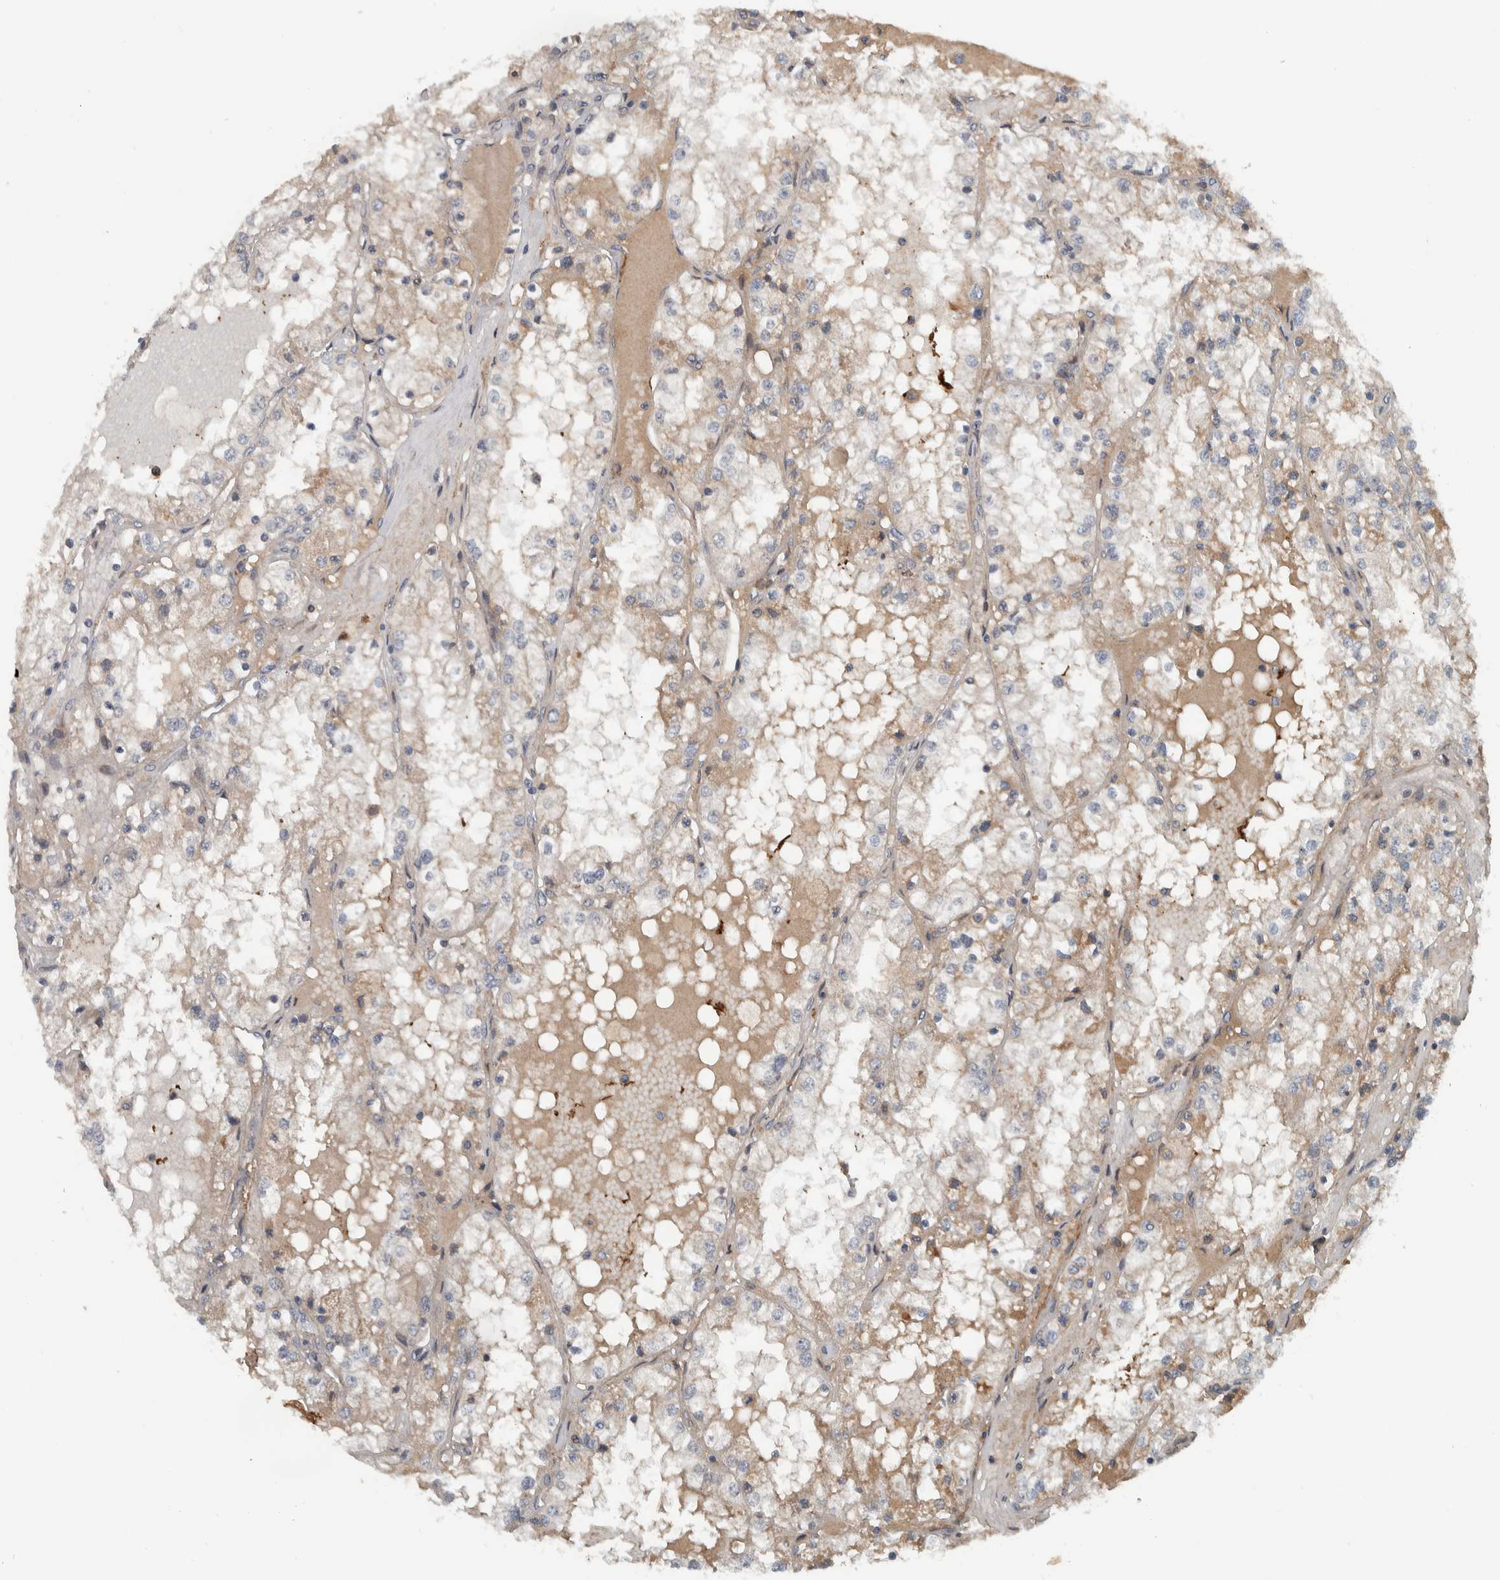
{"staining": {"intensity": "negative", "quantity": "none", "location": "none"}, "tissue": "renal cancer", "cell_type": "Tumor cells", "image_type": "cancer", "snomed": [{"axis": "morphology", "description": "Adenocarcinoma, NOS"}, {"axis": "topography", "description": "Kidney"}], "caption": "Immunohistochemistry of renal adenocarcinoma exhibits no staining in tumor cells. (Immunohistochemistry, brightfield microscopy, high magnification).", "gene": "LBHD1", "patient": {"sex": "male", "age": 68}}